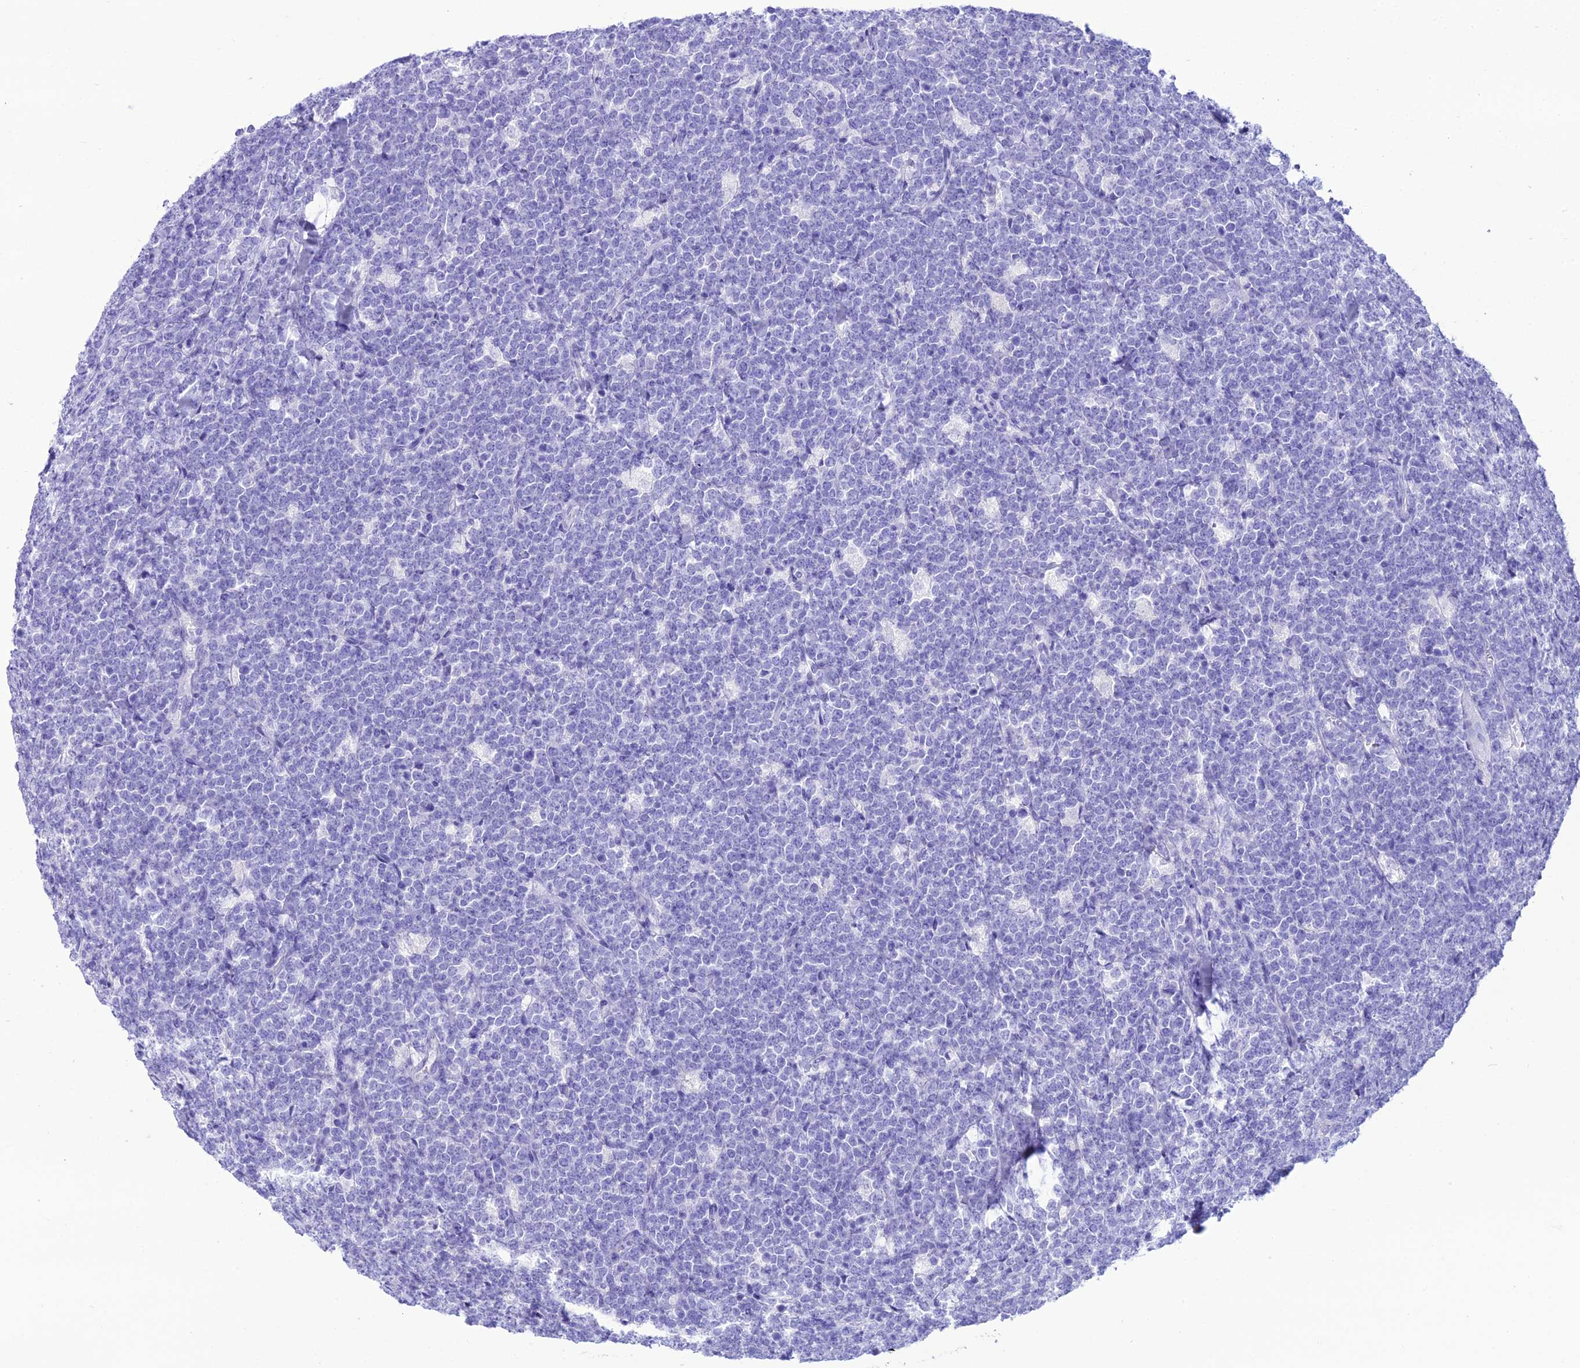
{"staining": {"intensity": "negative", "quantity": "none", "location": "none"}, "tissue": "lymphoma", "cell_type": "Tumor cells", "image_type": "cancer", "snomed": [{"axis": "morphology", "description": "Malignant lymphoma, non-Hodgkin's type, High grade"}, {"axis": "topography", "description": "Small intestine"}], "caption": "A histopathology image of human high-grade malignant lymphoma, non-Hodgkin's type is negative for staining in tumor cells.", "gene": "PNMA5", "patient": {"sex": "male", "age": 8}}